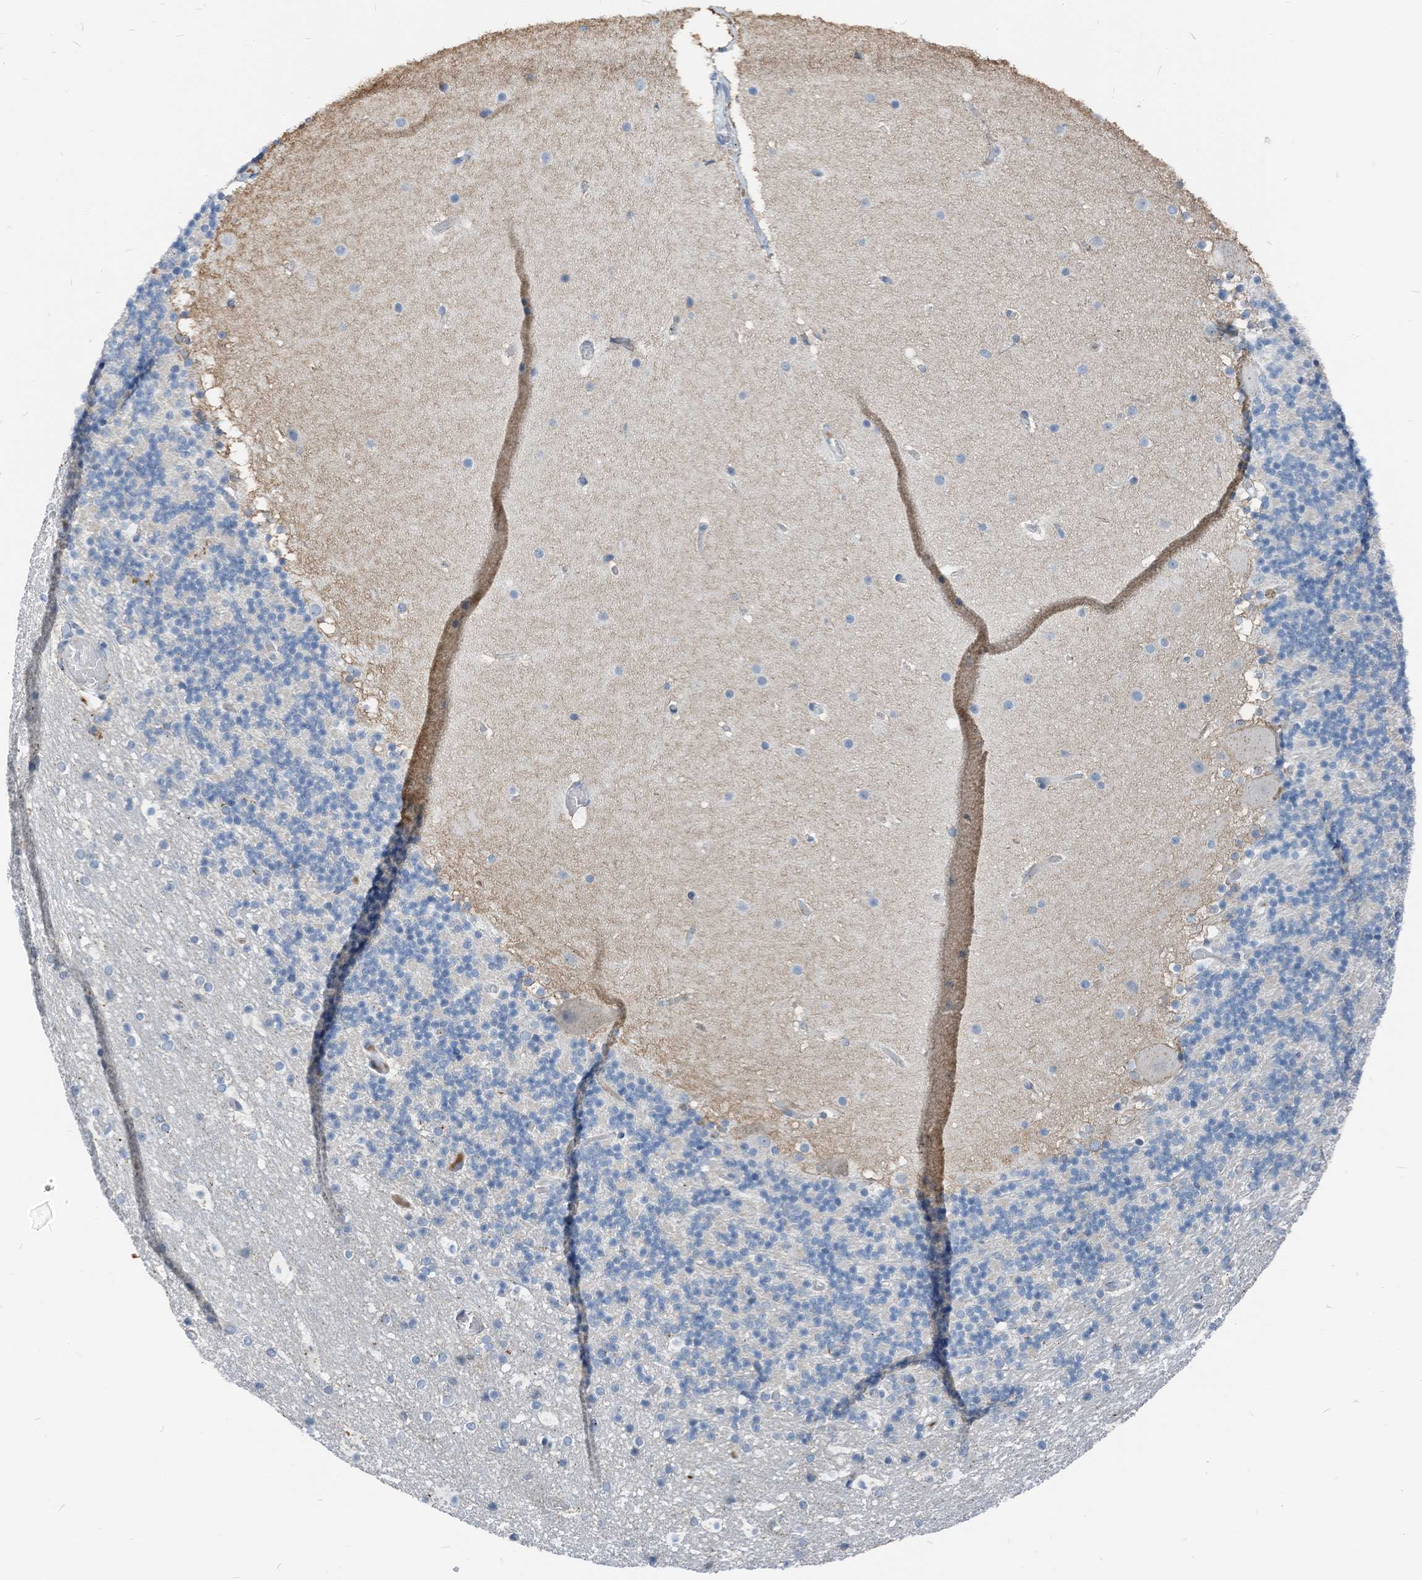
{"staining": {"intensity": "negative", "quantity": "none", "location": "none"}, "tissue": "cerebellum", "cell_type": "Cells in granular layer", "image_type": "normal", "snomed": [{"axis": "morphology", "description": "Normal tissue, NOS"}, {"axis": "topography", "description": "Cerebellum"}], "caption": "Cerebellum was stained to show a protein in brown. There is no significant positivity in cells in granular layer. Nuclei are stained in blue.", "gene": "CHMP2B", "patient": {"sex": "male", "age": 57}}